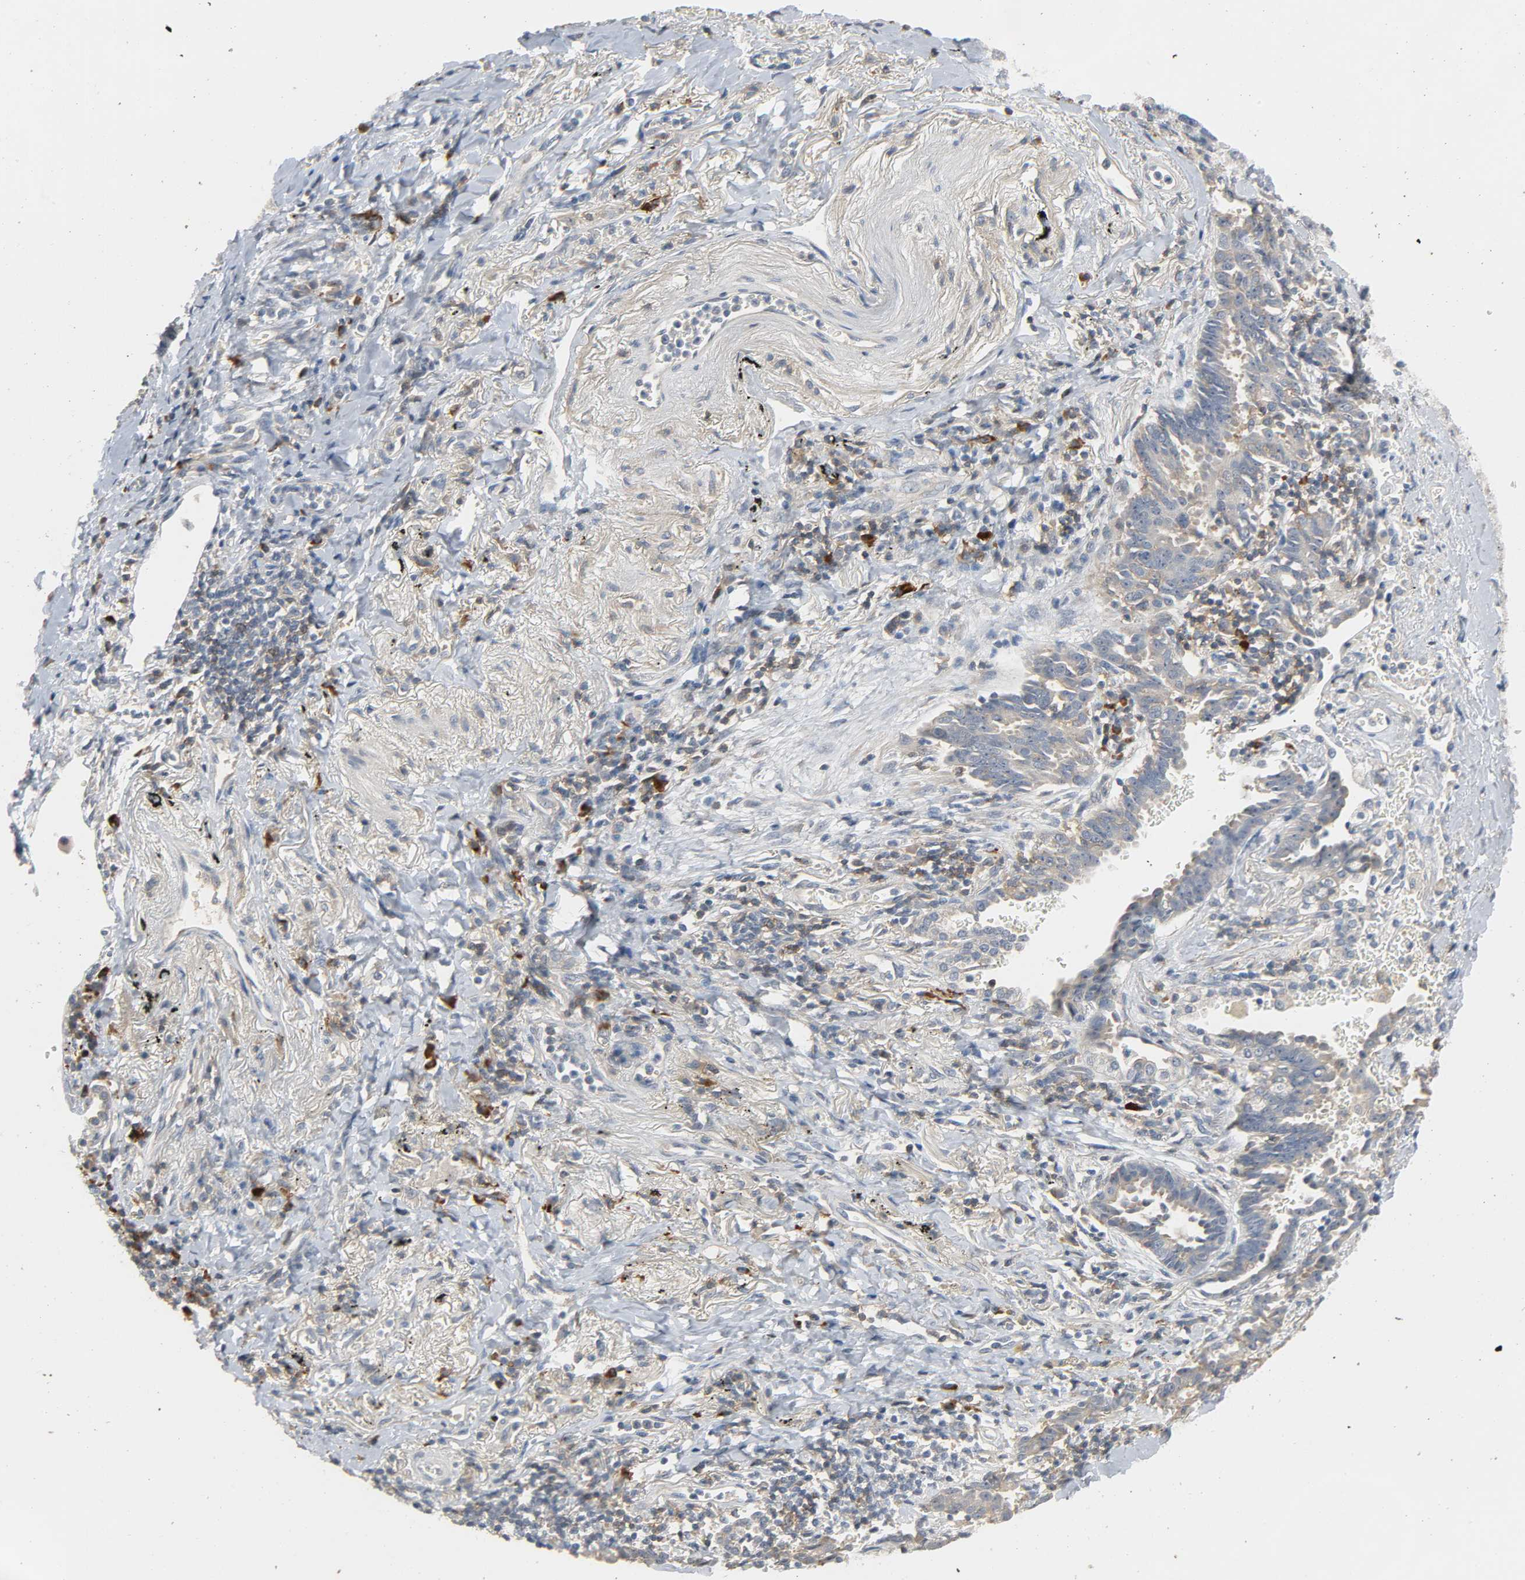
{"staining": {"intensity": "weak", "quantity": ">75%", "location": "cytoplasmic/membranous"}, "tissue": "lung cancer", "cell_type": "Tumor cells", "image_type": "cancer", "snomed": [{"axis": "morphology", "description": "Adenocarcinoma, NOS"}, {"axis": "topography", "description": "Lung"}], "caption": "This photomicrograph displays lung cancer stained with IHC to label a protein in brown. The cytoplasmic/membranous of tumor cells show weak positivity for the protein. Nuclei are counter-stained blue.", "gene": "CD4", "patient": {"sex": "female", "age": 64}}